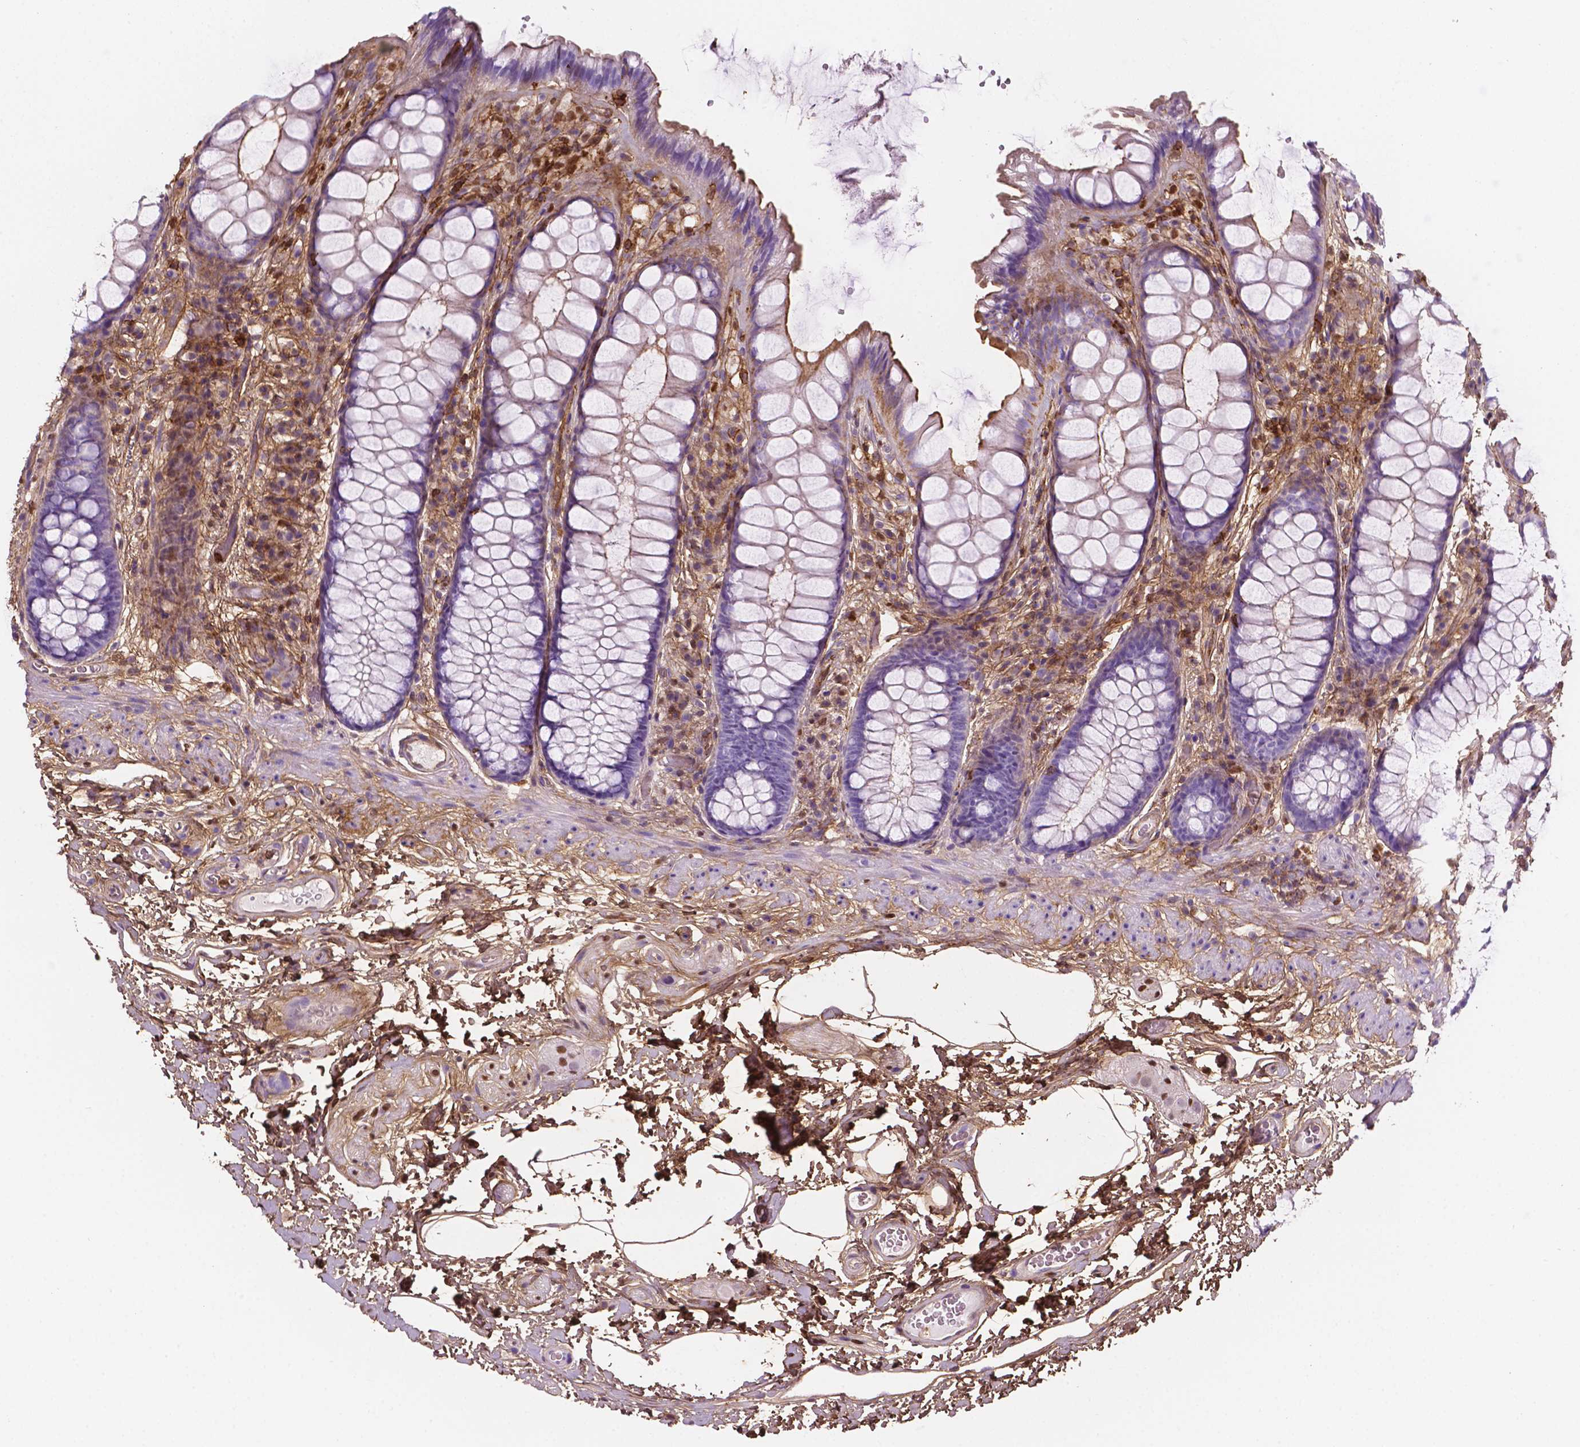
{"staining": {"intensity": "negative", "quantity": "none", "location": "none"}, "tissue": "rectum", "cell_type": "Glandular cells", "image_type": "normal", "snomed": [{"axis": "morphology", "description": "Normal tissue, NOS"}, {"axis": "topography", "description": "Rectum"}], "caption": "This image is of benign rectum stained with immunohistochemistry to label a protein in brown with the nuclei are counter-stained blue. There is no positivity in glandular cells.", "gene": "DCN", "patient": {"sex": "female", "age": 62}}